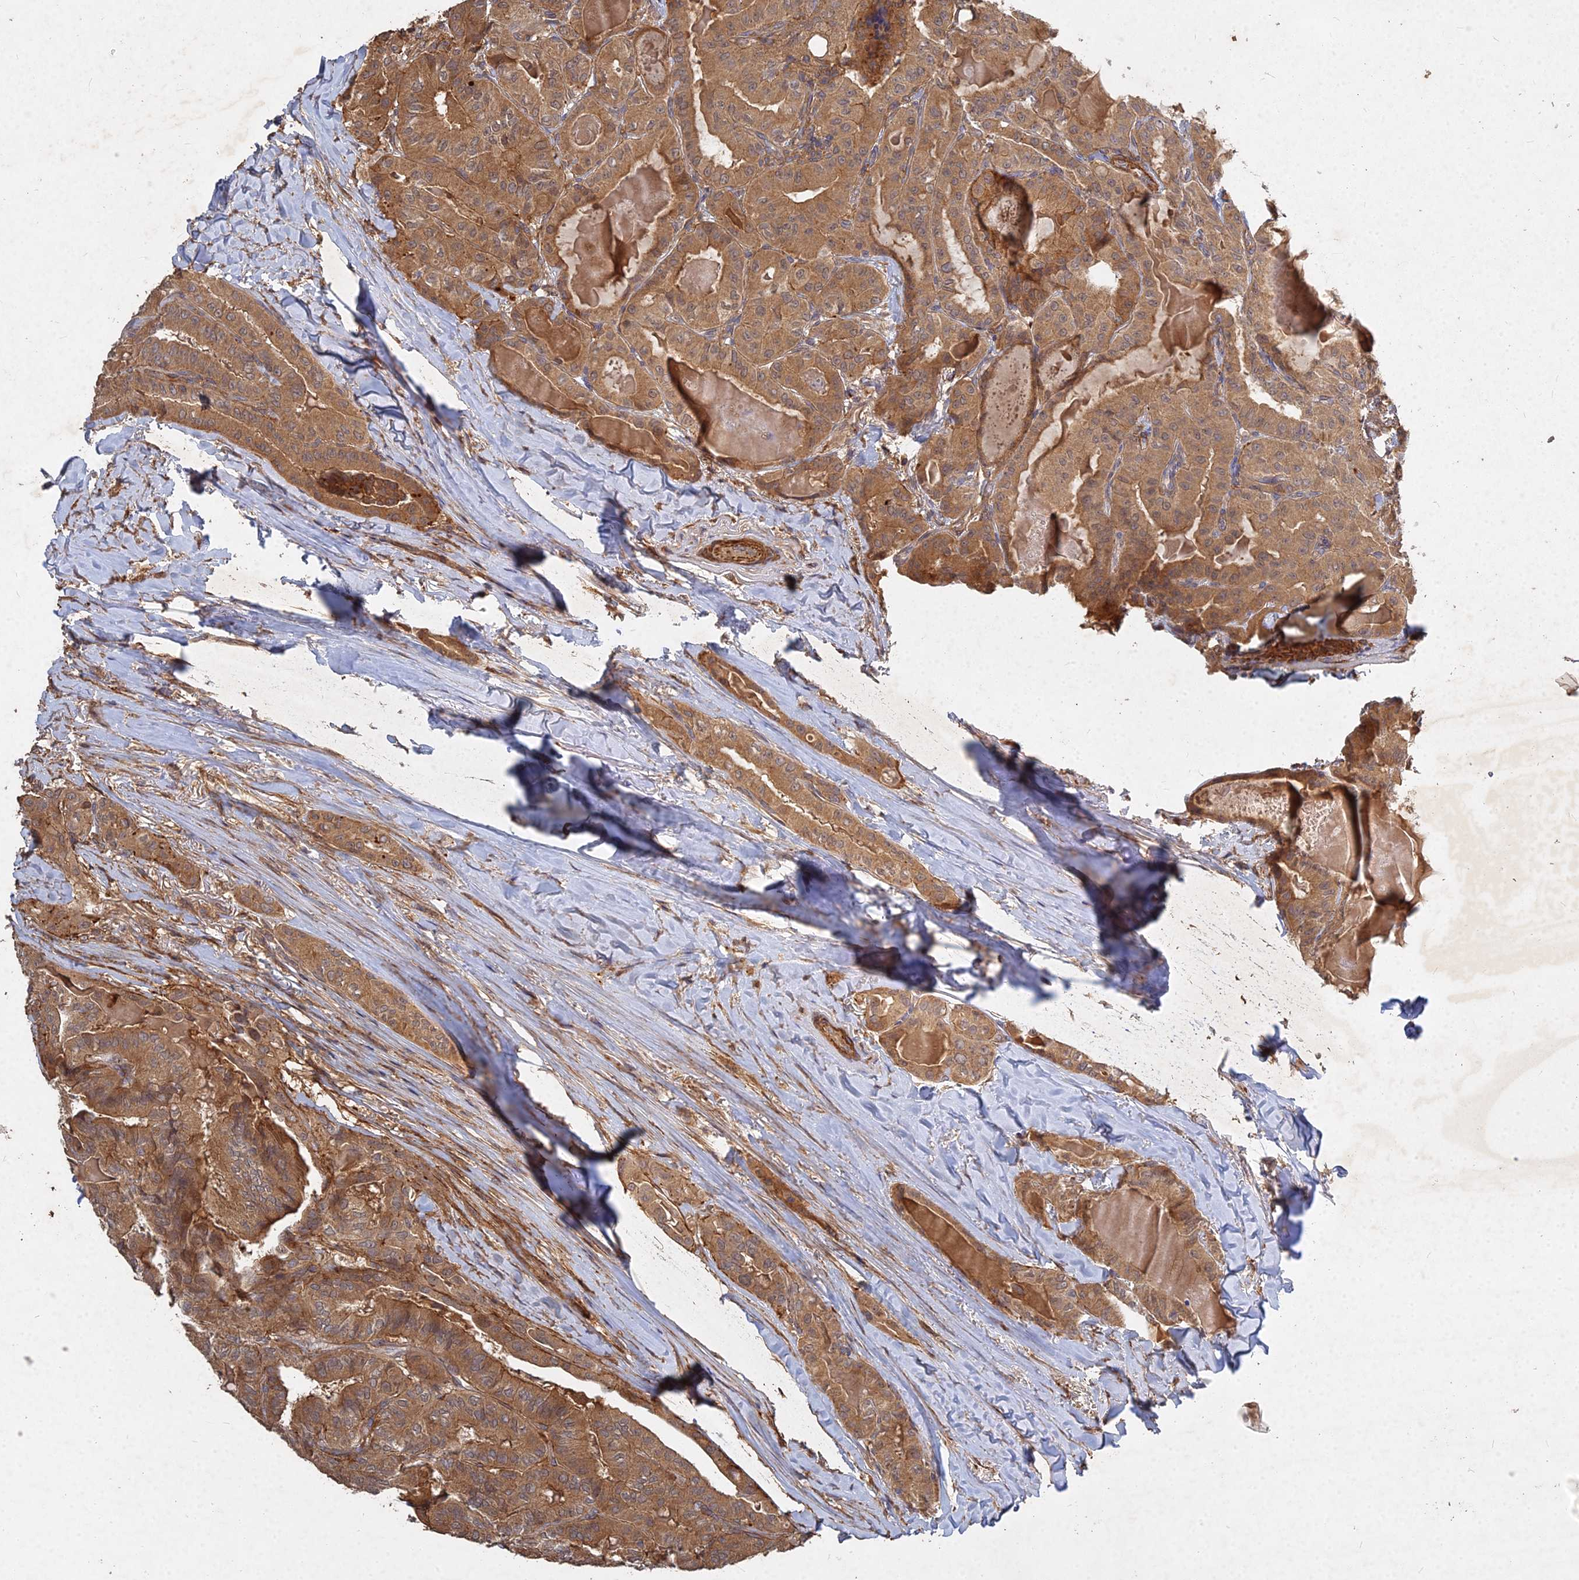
{"staining": {"intensity": "moderate", "quantity": ">75%", "location": "cytoplasmic/membranous"}, "tissue": "thyroid cancer", "cell_type": "Tumor cells", "image_type": "cancer", "snomed": [{"axis": "morphology", "description": "Papillary adenocarcinoma, NOS"}, {"axis": "topography", "description": "Thyroid gland"}], "caption": "Immunohistochemical staining of thyroid cancer (papillary adenocarcinoma) reveals medium levels of moderate cytoplasmic/membranous expression in approximately >75% of tumor cells.", "gene": "UBE2W", "patient": {"sex": "female", "age": 68}}